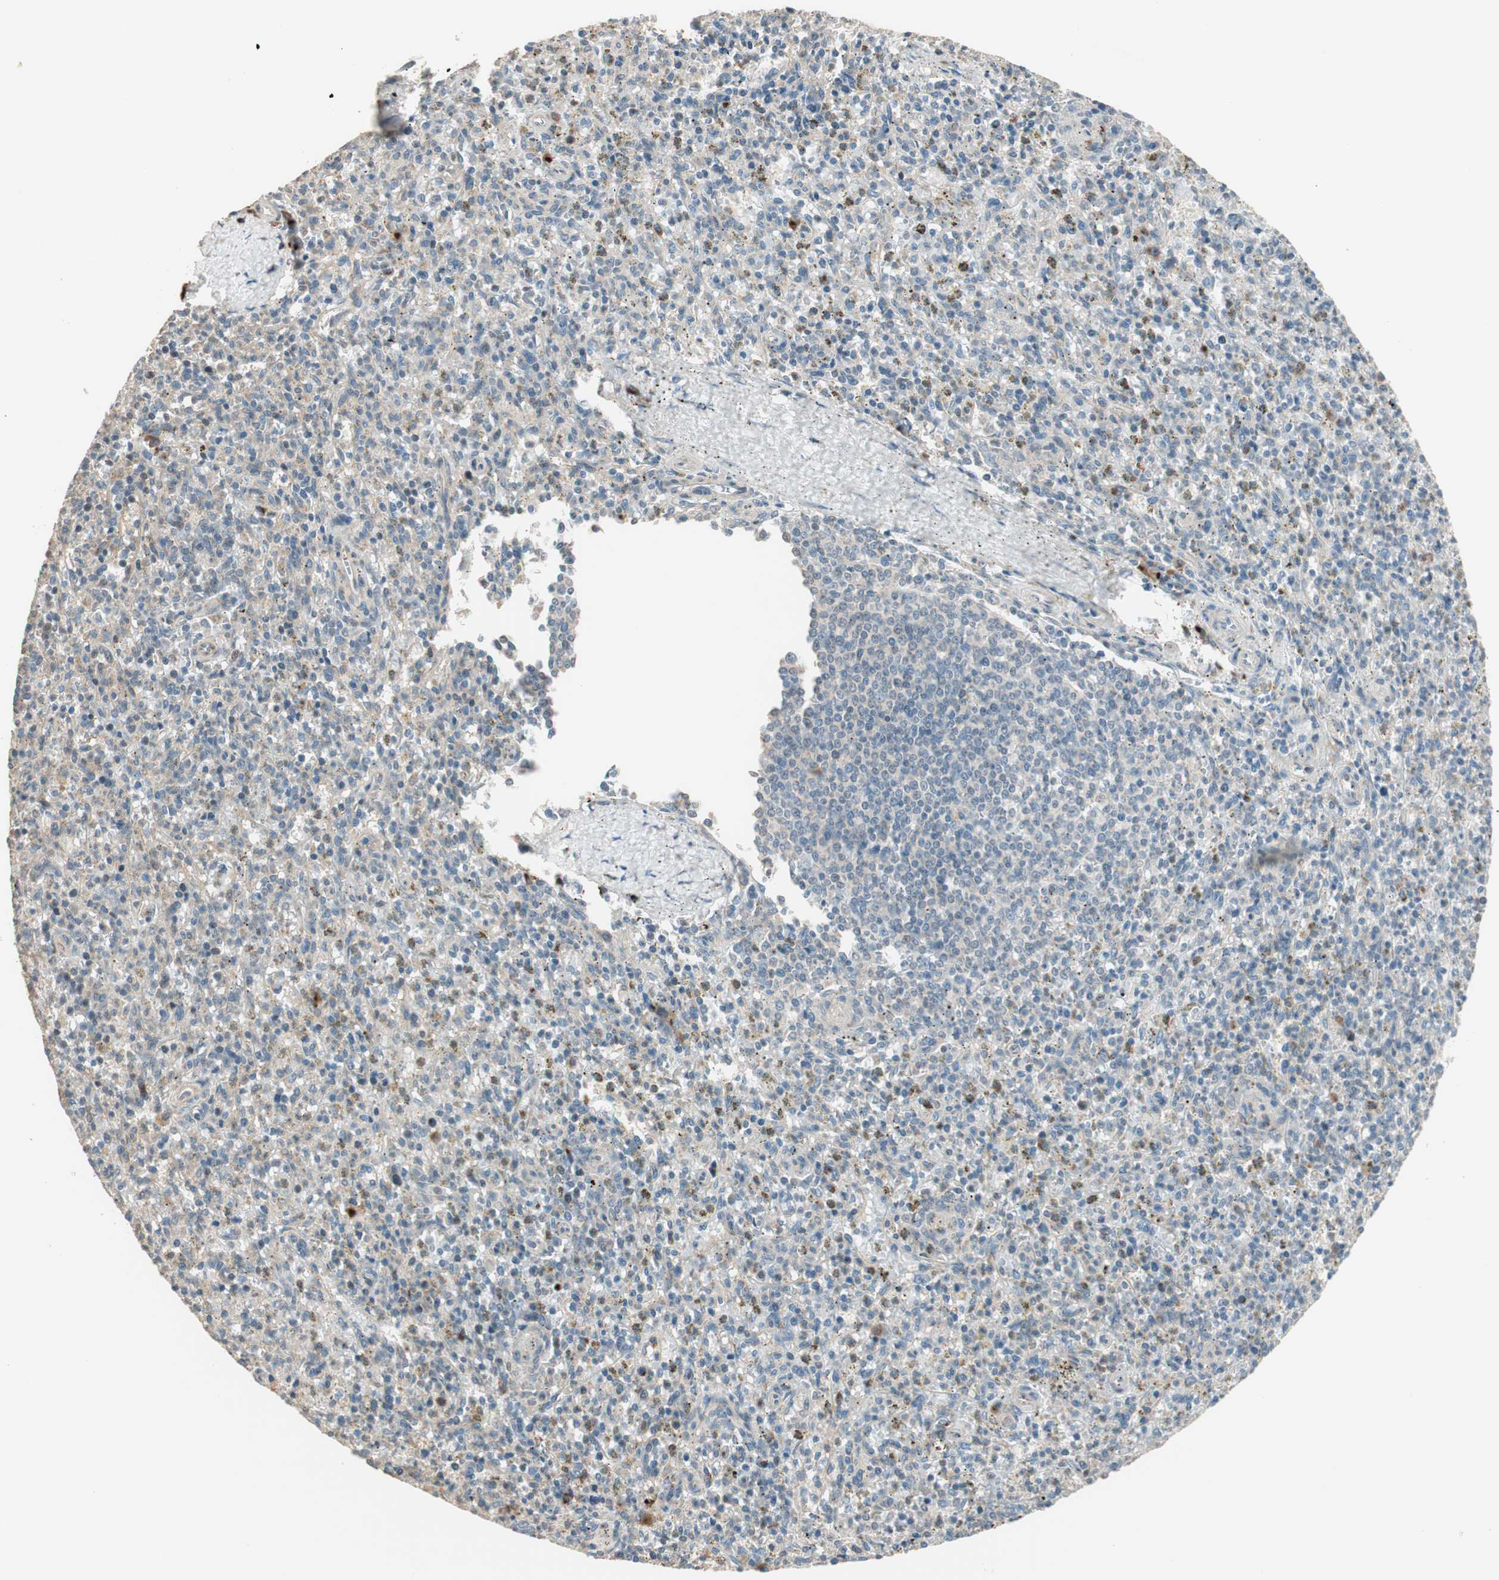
{"staining": {"intensity": "weak", "quantity": "25%-75%", "location": "cytoplasmic/membranous"}, "tissue": "spleen", "cell_type": "Cells in red pulp", "image_type": "normal", "snomed": [{"axis": "morphology", "description": "Normal tissue, NOS"}, {"axis": "topography", "description": "Spleen"}], "caption": "Immunohistochemical staining of benign human spleen shows 25%-75% levels of weak cytoplasmic/membranous protein positivity in approximately 25%-75% of cells in red pulp.", "gene": "RARRES1", "patient": {"sex": "male", "age": 72}}